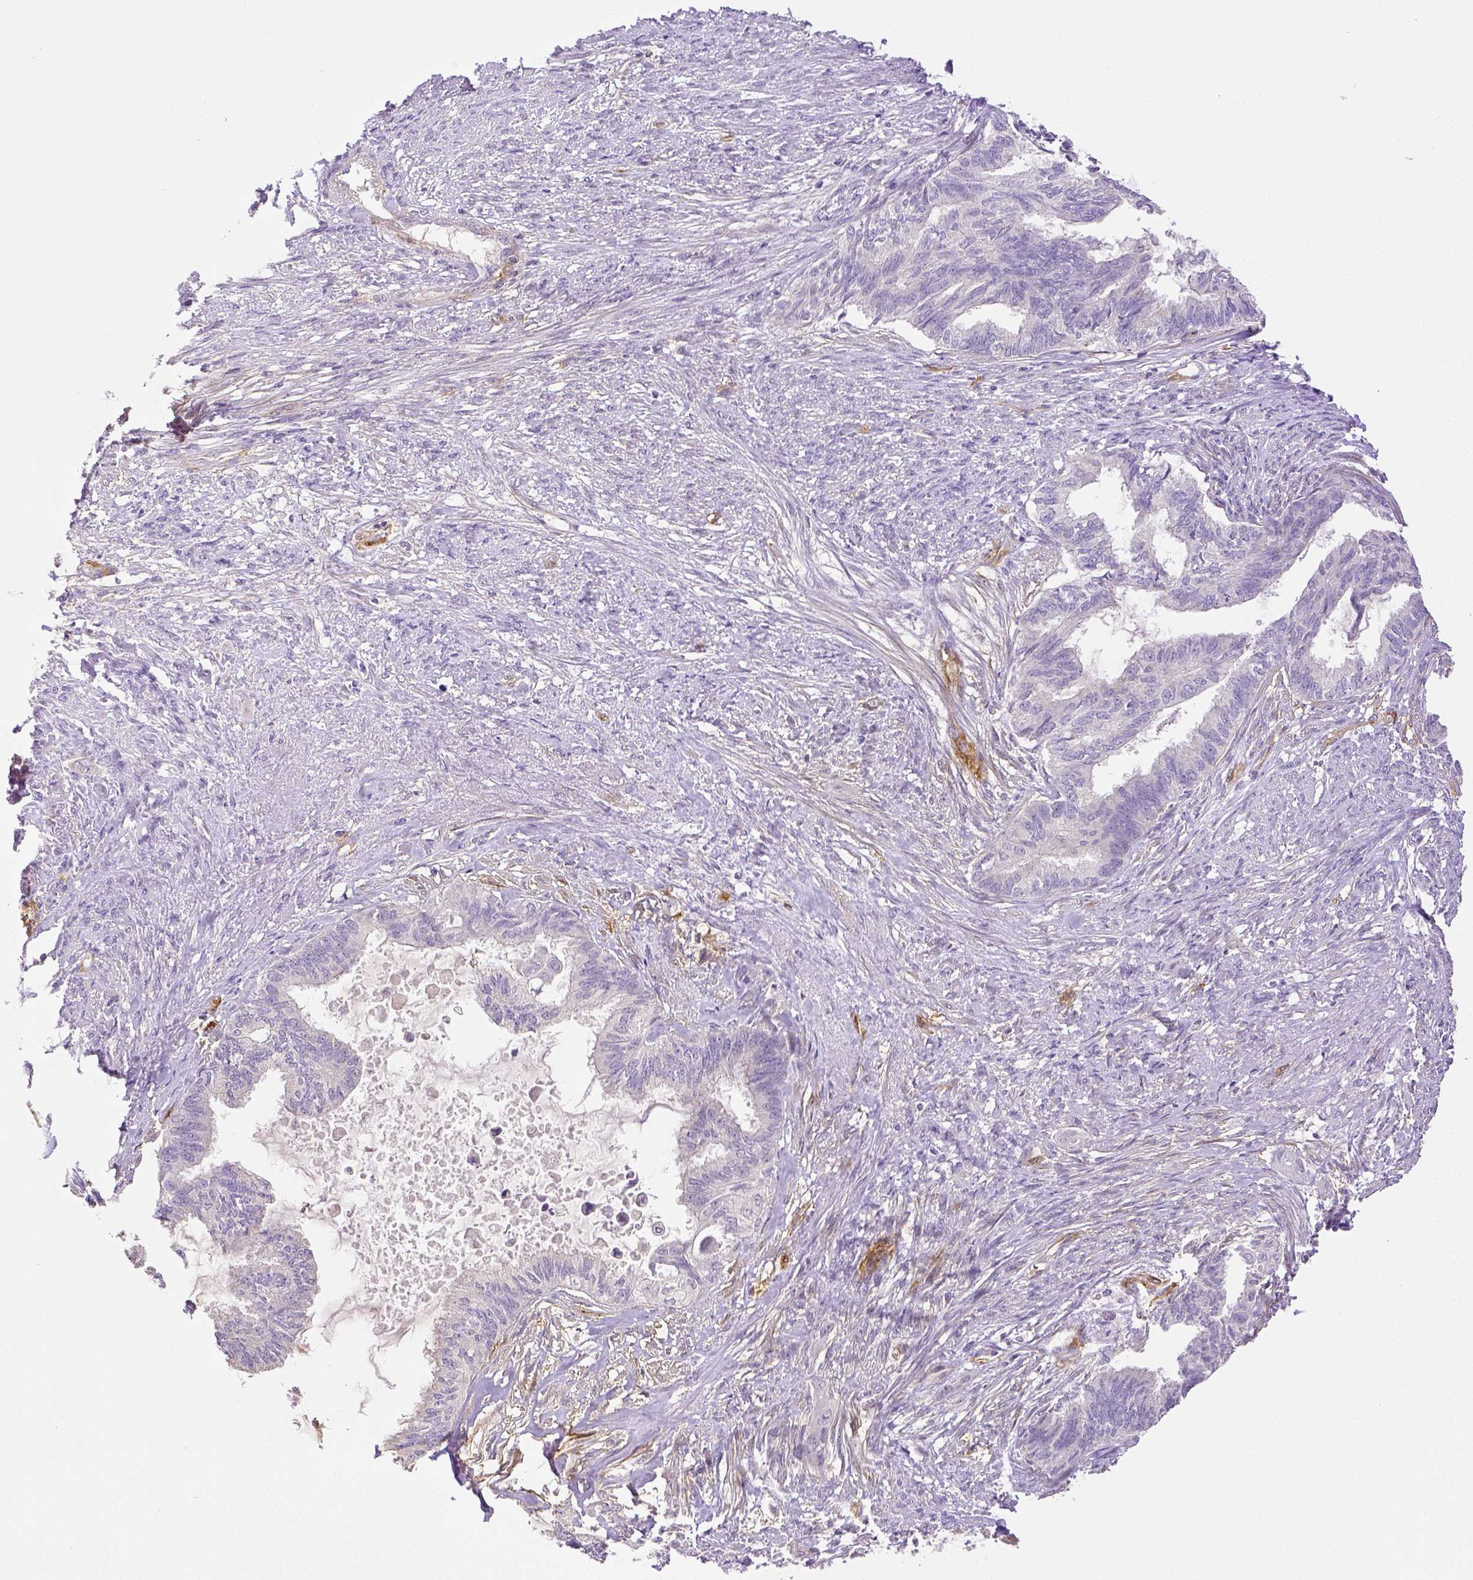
{"staining": {"intensity": "negative", "quantity": "none", "location": "none"}, "tissue": "endometrial cancer", "cell_type": "Tumor cells", "image_type": "cancer", "snomed": [{"axis": "morphology", "description": "Adenocarcinoma, NOS"}, {"axis": "topography", "description": "Endometrium"}], "caption": "Immunohistochemical staining of endometrial cancer (adenocarcinoma) reveals no significant expression in tumor cells.", "gene": "THY1", "patient": {"sex": "female", "age": 86}}